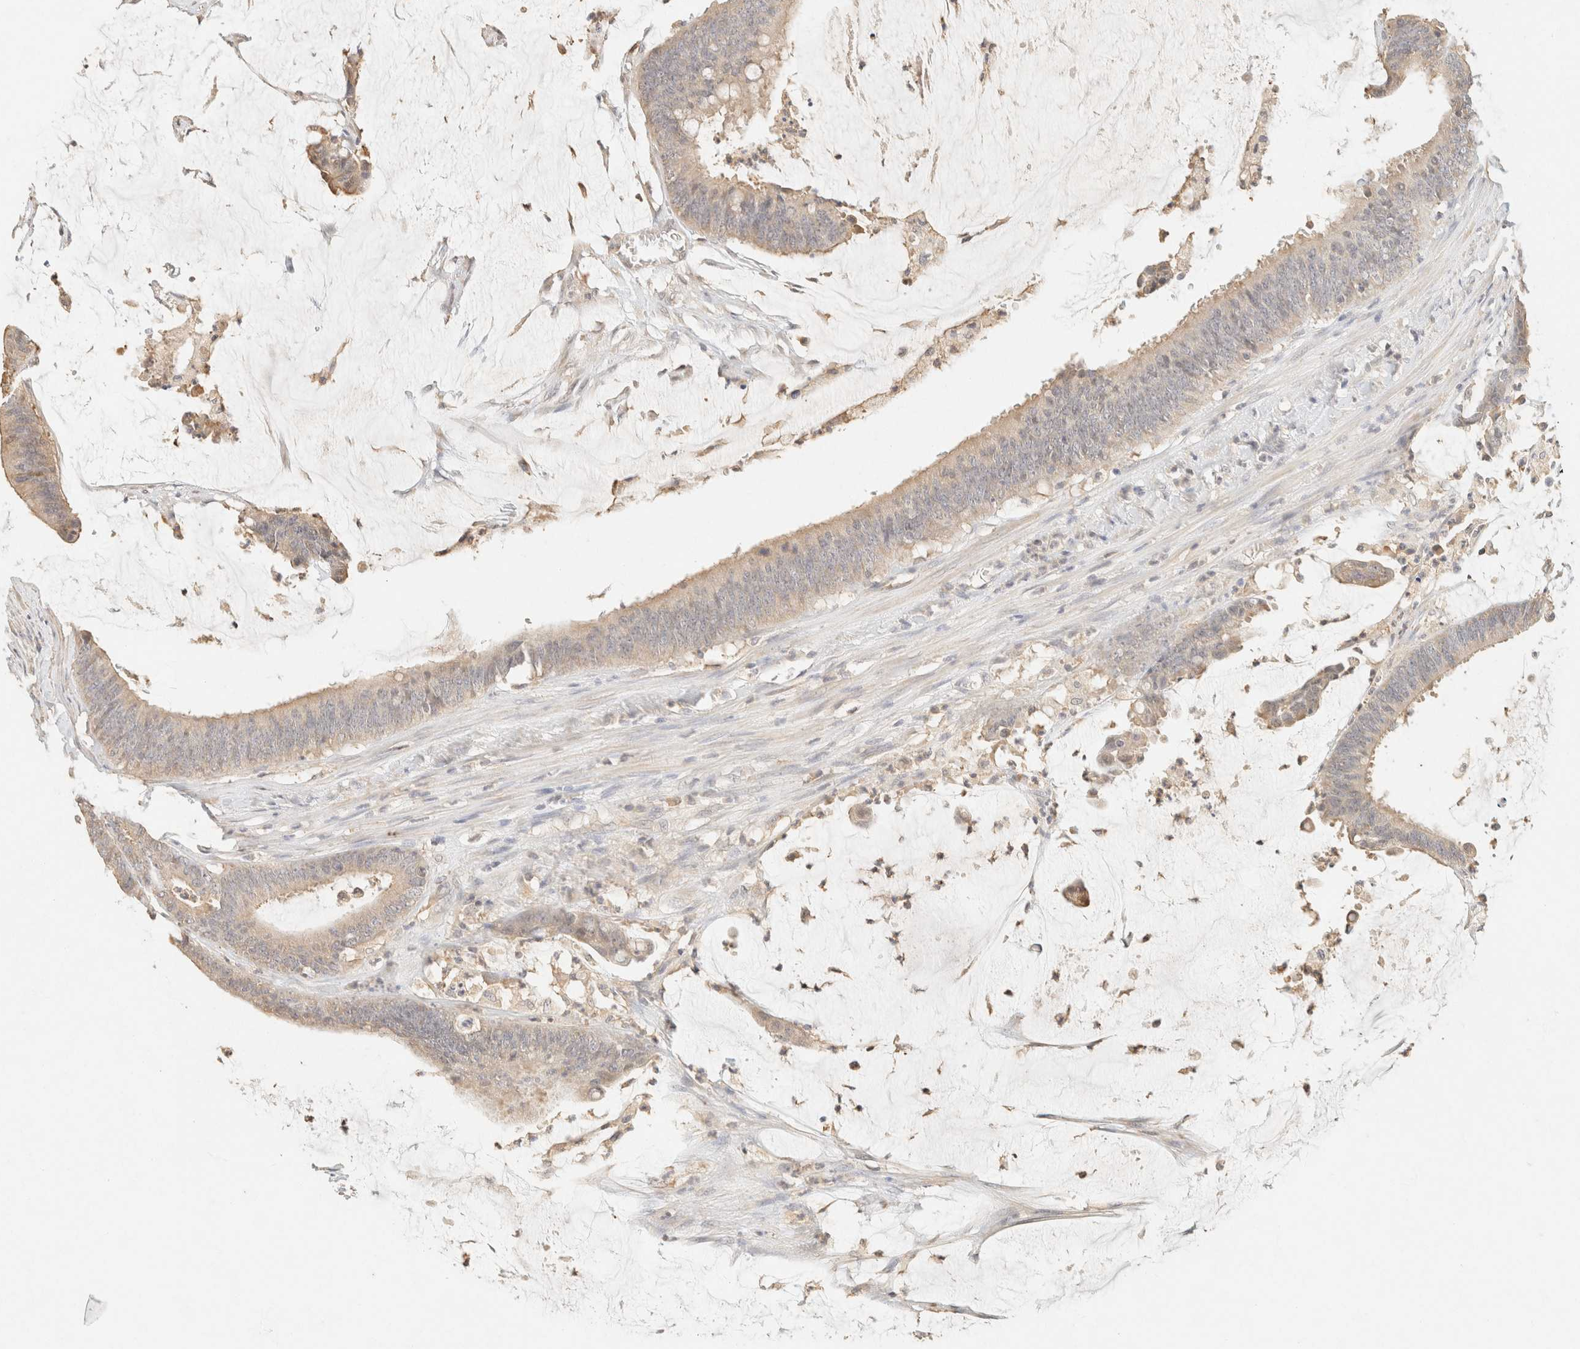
{"staining": {"intensity": "weak", "quantity": ">75%", "location": "cytoplasmic/membranous"}, "tissue": "colorectal cancer", "cell_type": "Tumor cells", "image_type": "cancer", "snomed": [{"axis": "morphology", "description": "Adenocarcinoma, NOS"}, {"axis": "topography", "description": "Rectum"}], "caption": "High-magnification brightfield microscopy of colorectal cancer stained with DAB (3,3'-diaminobenzidine) (brown) and counterstained with hematoxylin (blue). tumor cells exhibit weak cytoplasmic/membranous expression is seen in about>75% of cells. (Brightfield microscopy of DAB IHC at high magnification).", "gene": "TIMD4", "patient": {"sex": "female", "age": 66}}